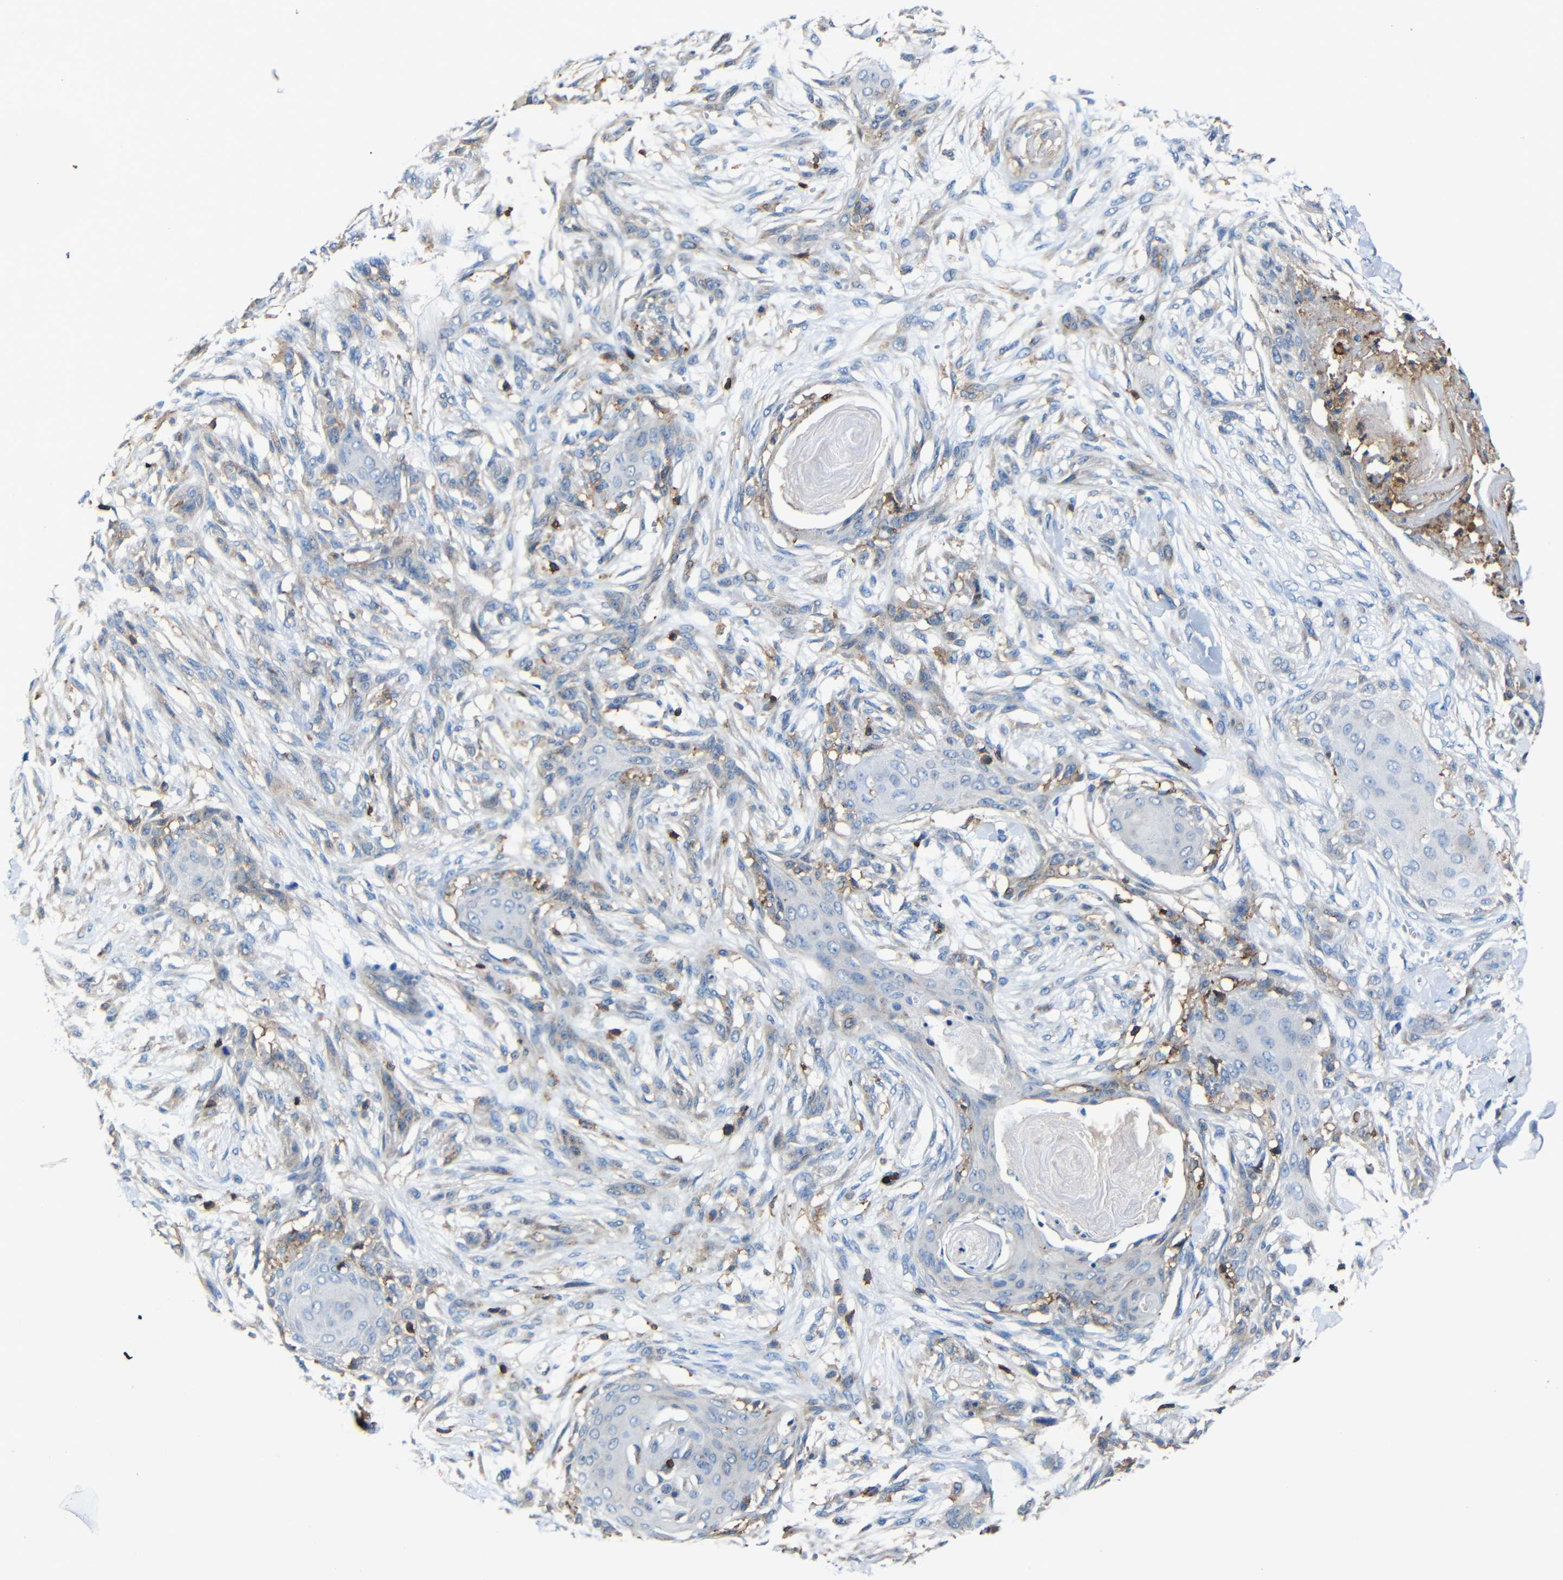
{"staining": {"intensity": "negative", "quantity": "none", "location": "none"}, "tissue": "skin cancer", "cell_type": "Tumor cells", "image_type": "cancer", "snomed": [{"axis": "morphology", "description": "Squamous cell carcinoma, NOS"}, {"axis": "topography", "description": "Skin"}], "caption": "IHC image of neoplastic tissue: skin cancer (squamous cell carcinoma) stained with DAB exhibits no significant protein positivity in tumor cells. (Stains: DAB (3,3'-diaminobenzidine) immunohistochemistry with hematoxylin counter stain, Microscopy: brightfield microscopy at high magnification).", "gene": "P2RY12", "patient": {"sex": "female", "age": 59}}